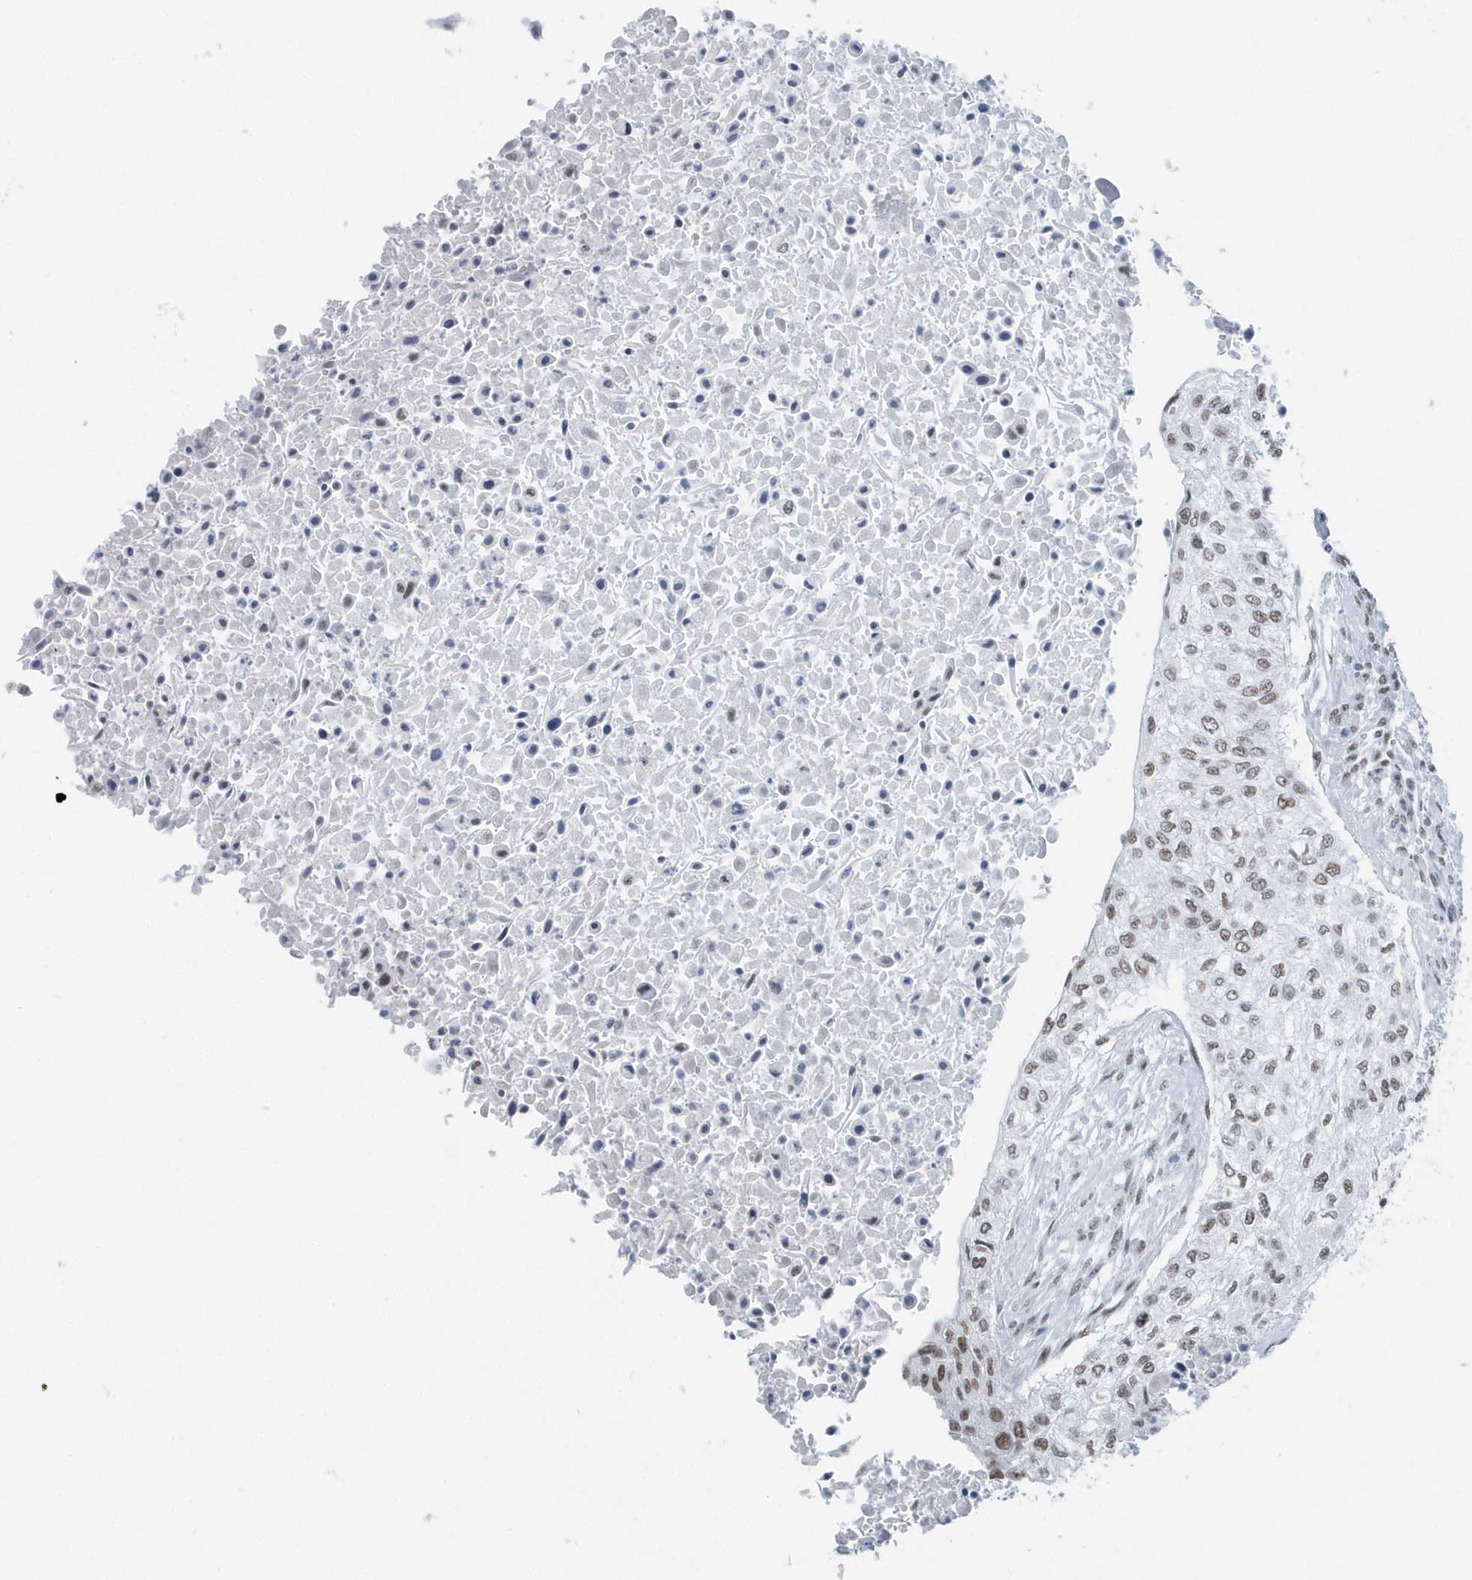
{"staining": {"intensity": "moderate", "quantity": ">75%", "location": "nuclear"}, "tissue": "urothelial cancer", "cell_type": "Tumor cells", "image_type": "cancer", "snomed": [{"axis": "morphology", "description": "Urothelial carcinoma, High grade"}, {"axis": "topography", "description": "Urinary bladder"}], "caption": "Immunohistochemistry (IHC) histopathology image of high-grade urothelial carcinoma stained for a protein (brown), which demonstrates medium levels of moderate nuclear expression in about >75% of tumor cells.", "gene": "FIP1L1", "patient": {"sex": "male", "age": 35}}